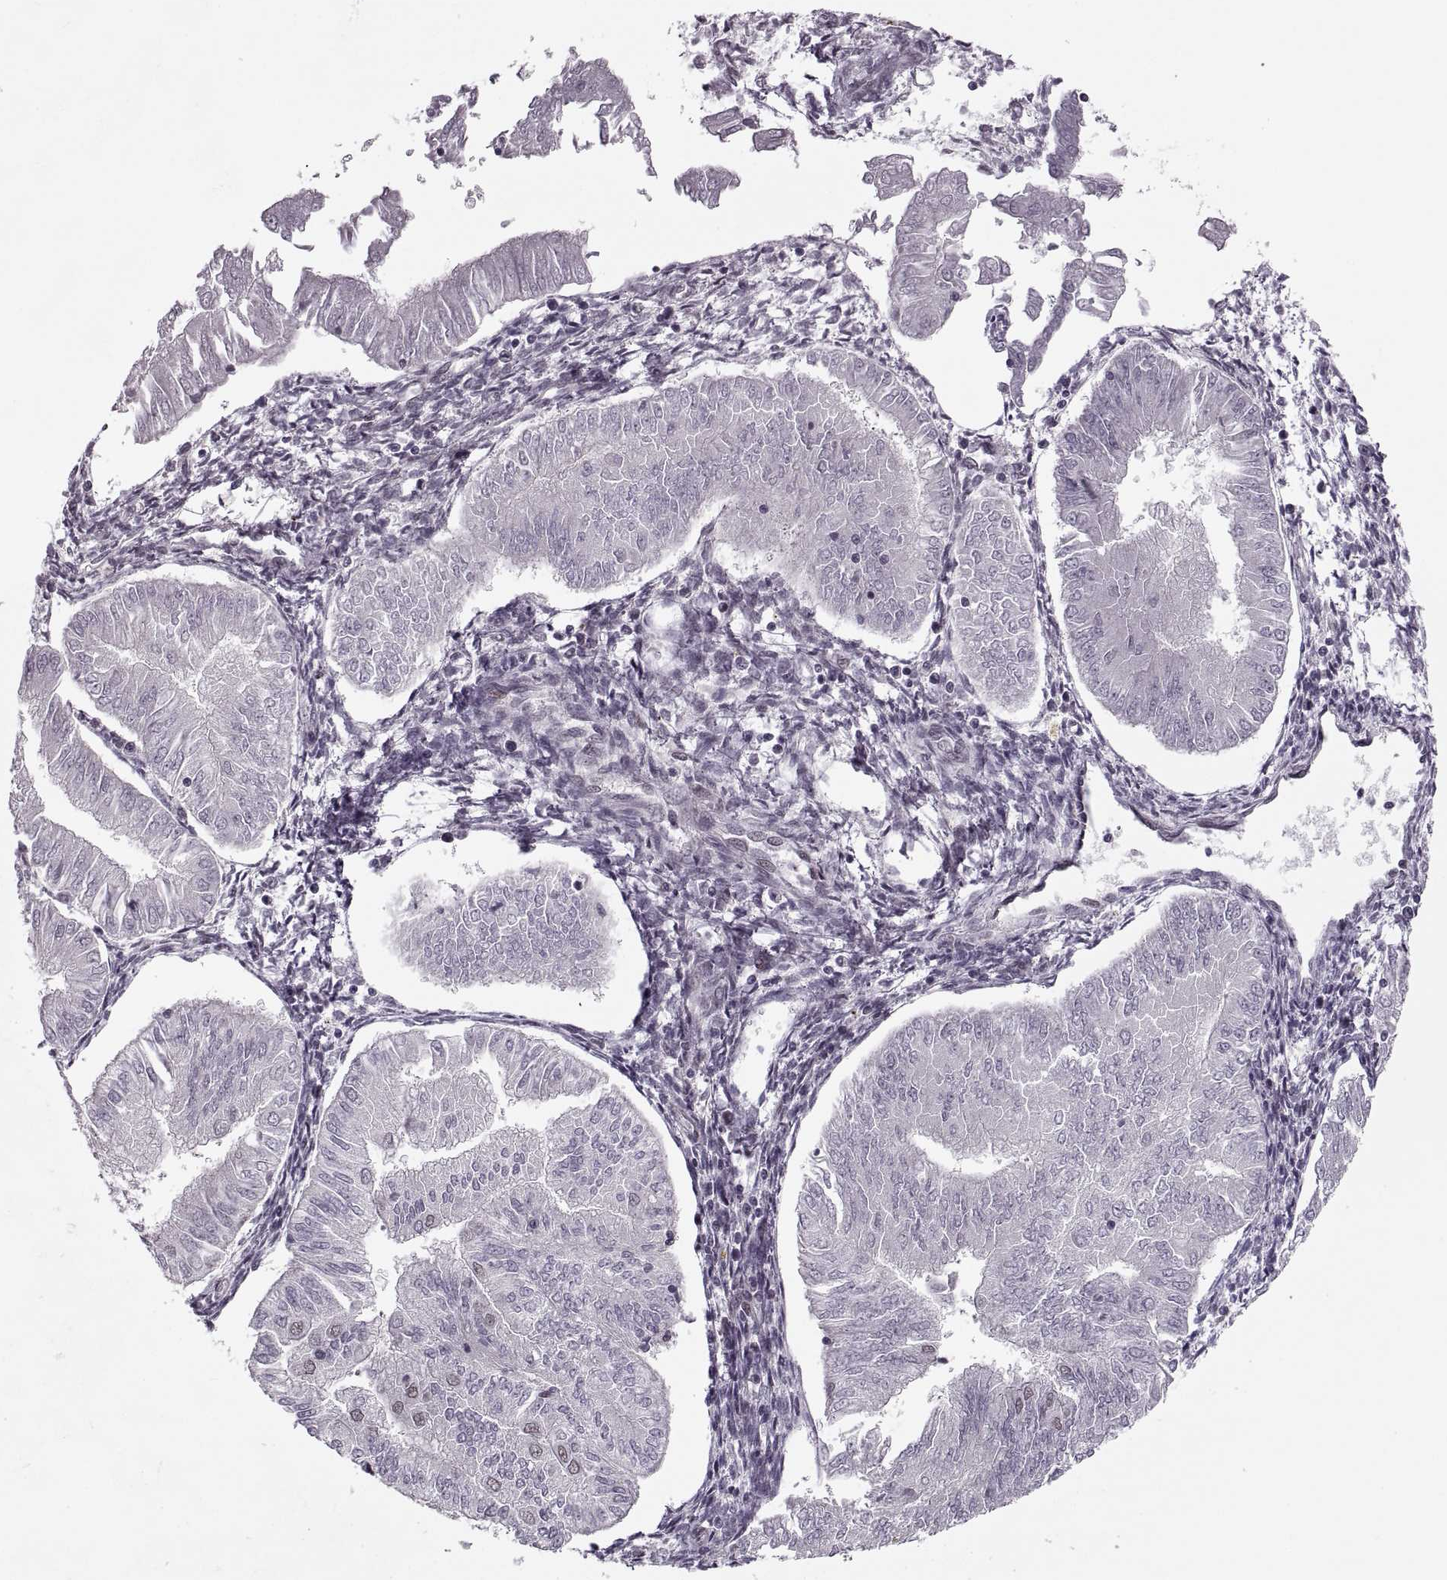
{"staining": {"intensity": "negative", "quantity": "none", "location": "none"}, "tissue": "endometrial cancer", "cell_type": "Tumor cells", "image_type": "cancer", "snomed": [{"axis": "morphology", "description": "Adenocarcinoma, NOS"}, {"axis": "topography", "description": "Endometrium"}], "caption": "Immunohistochemical staining of human adenocarcinoma (endometrial) reveals no significant expression in tumor cells.", "gene": "LUZP2", "patient": {"sex": "female", "age": 53}}